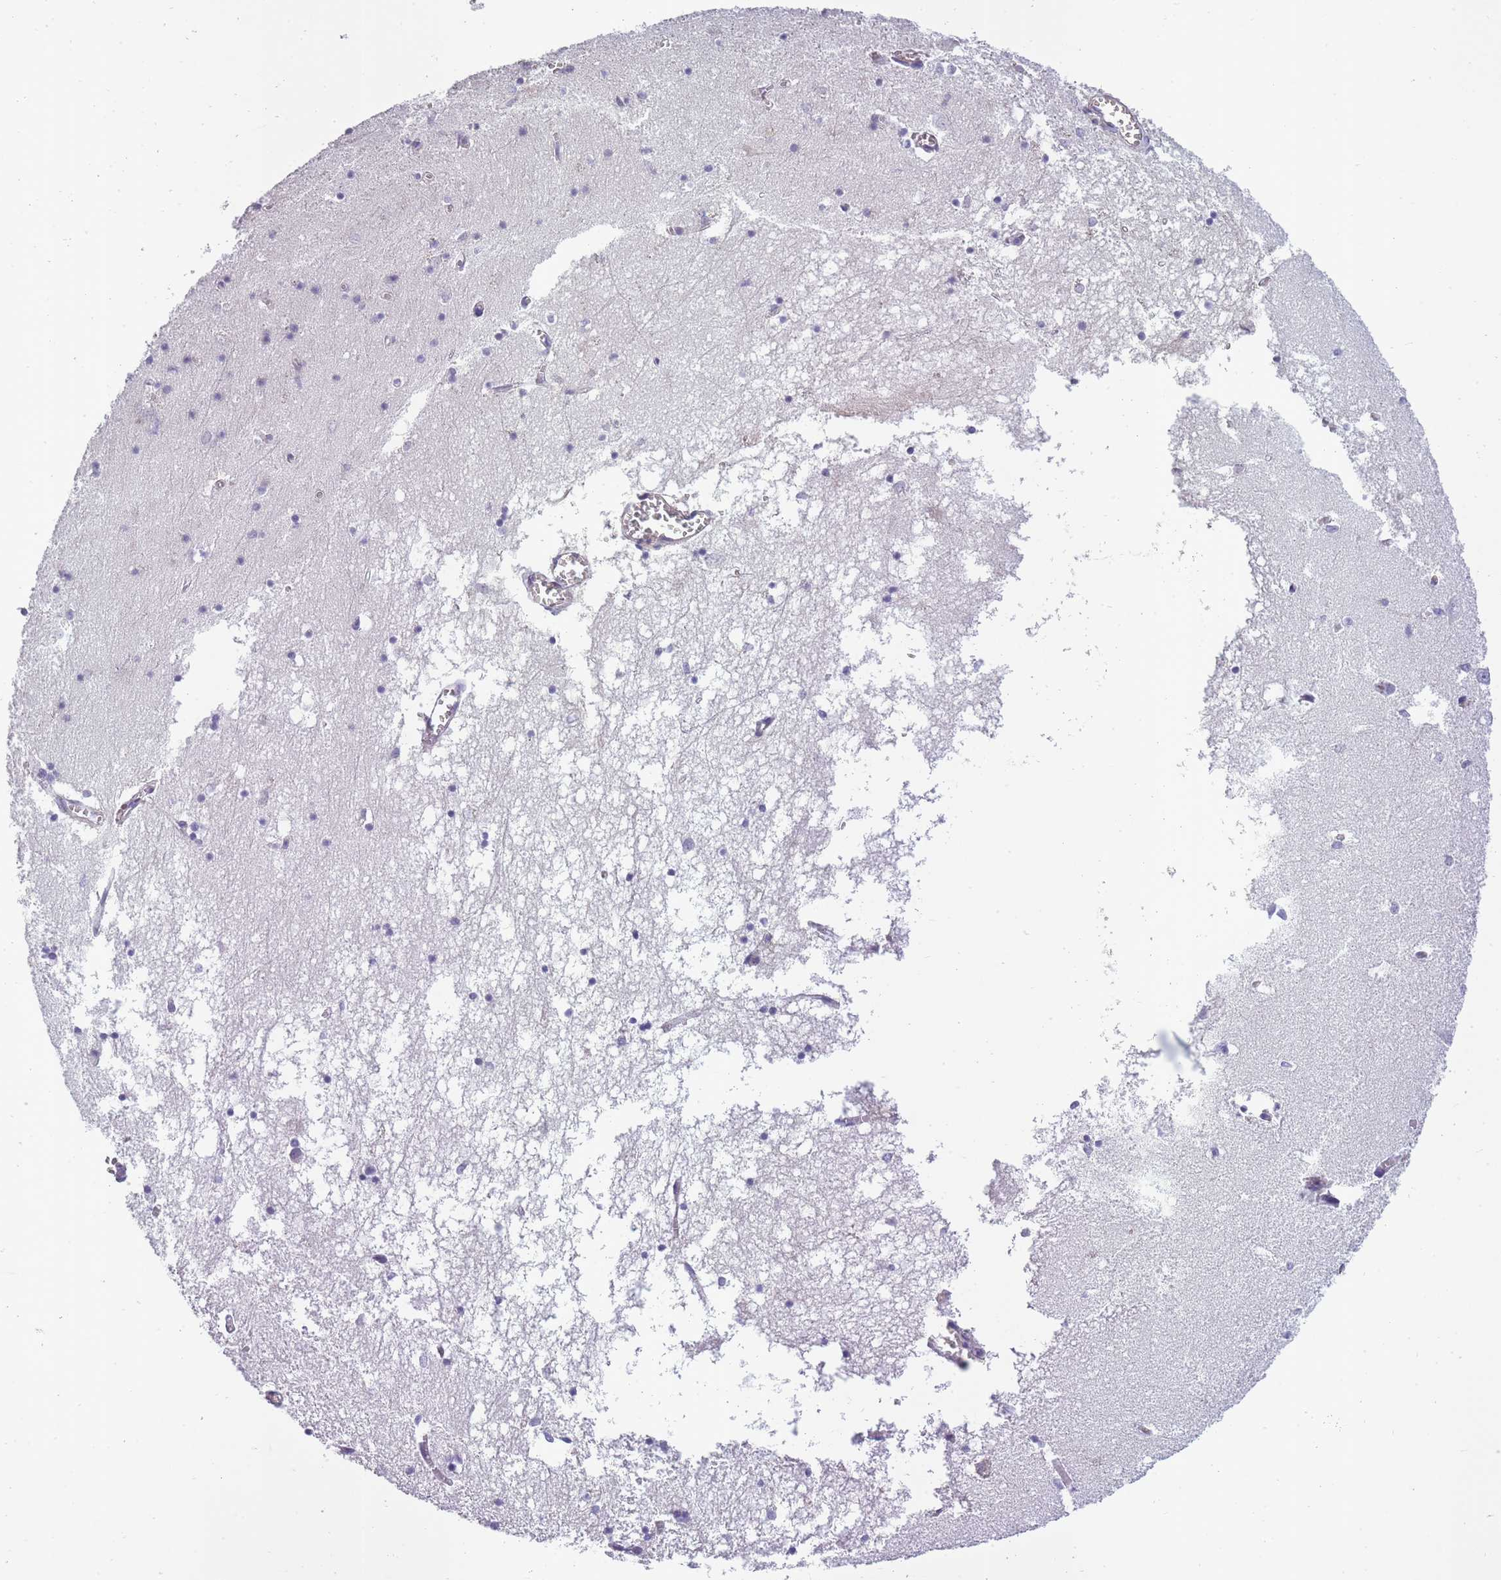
{"staining": {"intensity": "negative", "quantity": "none", "location": "none"}, "tissue": "hippocampus", "cell_type": "Glial cells", "image_type": "normal", "snomed": [{"axis": "morphology", "description": "Normal tissue, NOS"}, {"axis": "topography", "description": "Hippocampus"}], "caption": "Immunohistochemistry (IHC) of unremarkable human hippocampus shows no positivity in glial cells.", "gene": "IGKV1", "patient": {"sex": "male", "age": 70}}